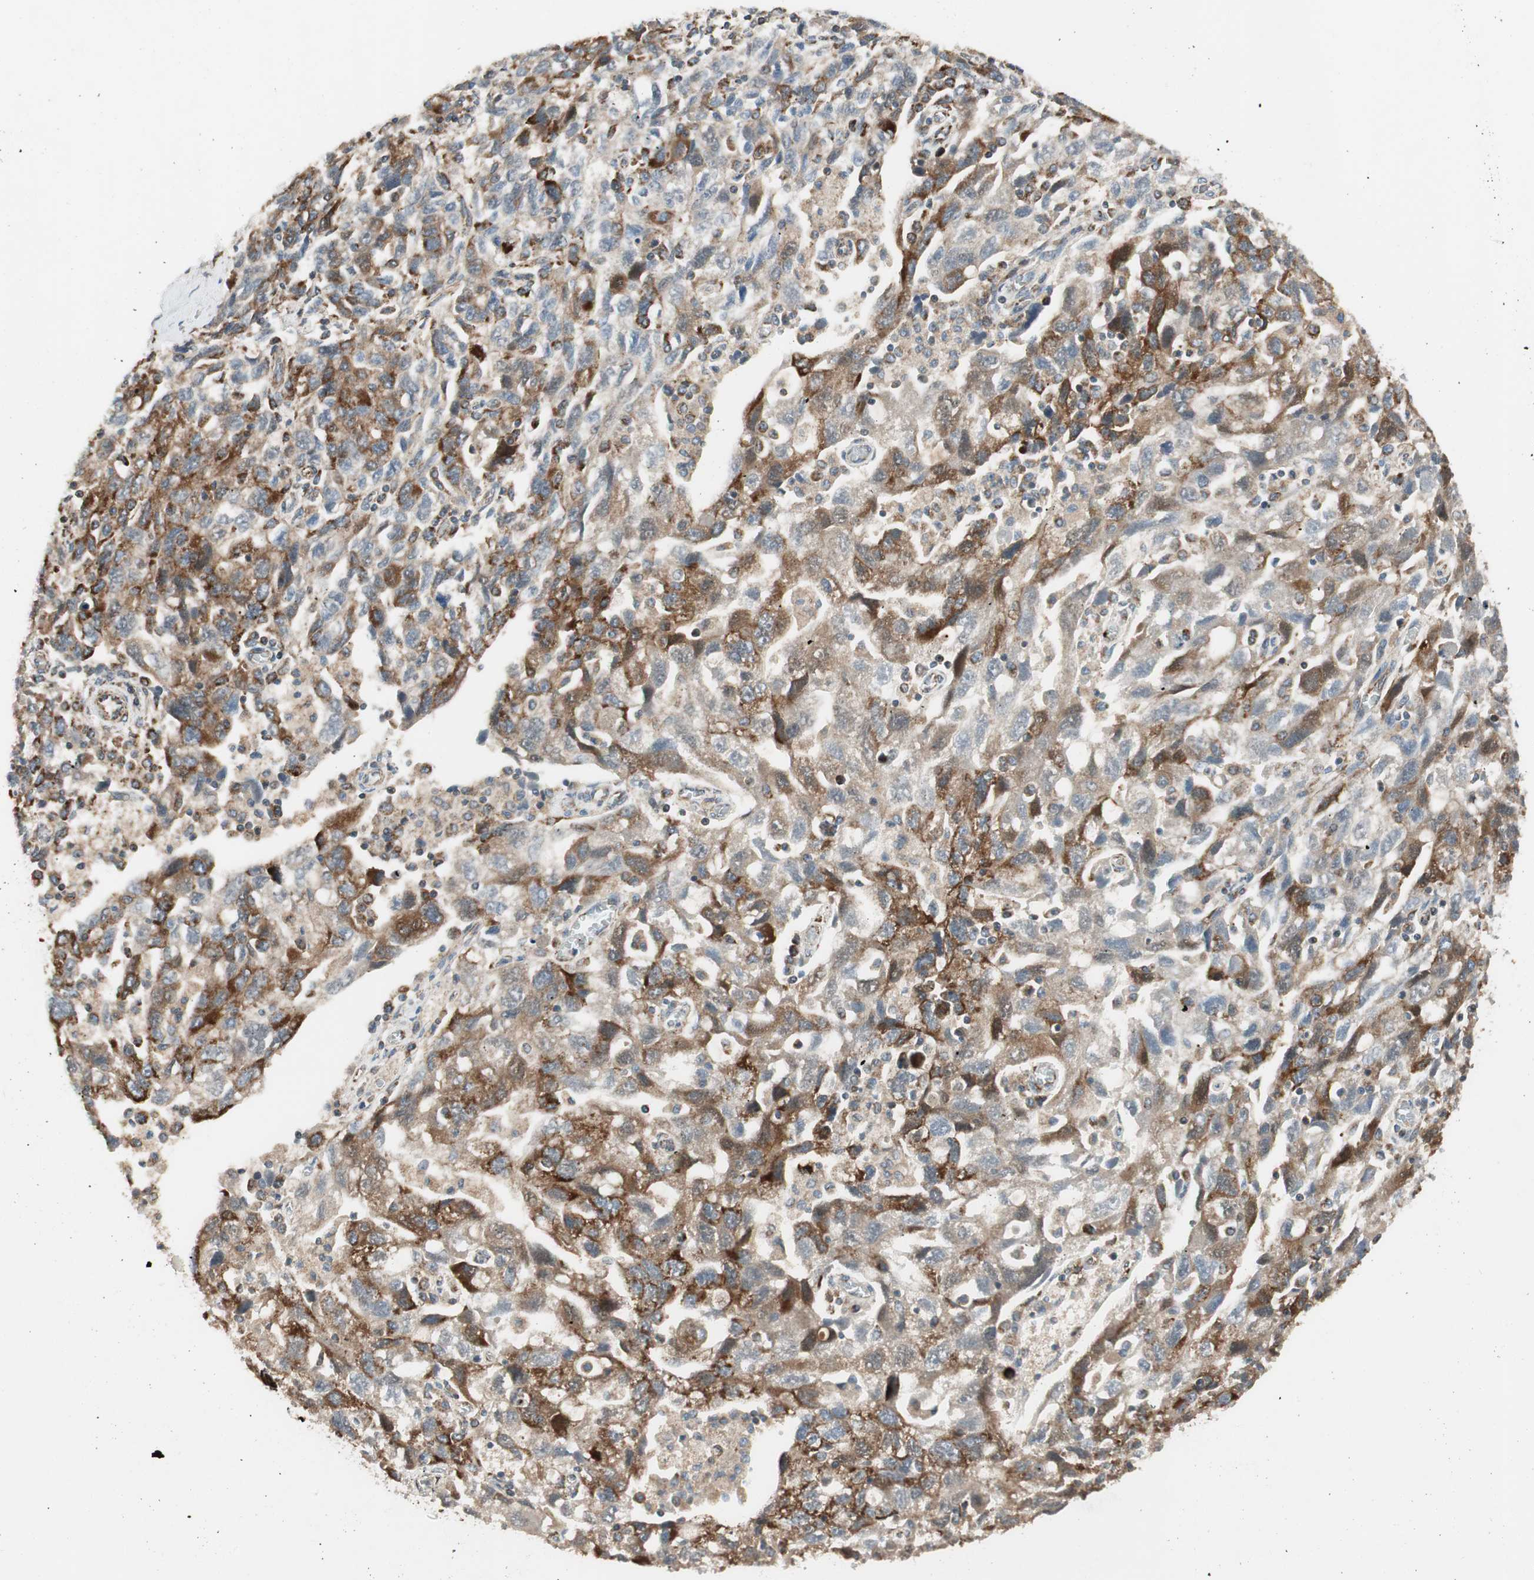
{"staining": {"intensity": "moderate", "quantity": ">75%", "location": "cytoplasmic/membranous"}, "tissue": "ovarian cancer", "cell_type": "Tumor cells", "image_type": "cancer", "snomed": [{"axis": "morphology", "description": "Carcinoma, NOS"}, {"axis": "morphology", "description": "Cystadenocarcinoma, serous, NOS"}, {"axis": "topography", "description": "Ovary"}], "caption": "Moderate cytoplasmic/membranous protein positivity is identified in about >75% of tumor cells in ovarian cancer (carcinoma).", "gene": "AKAP1", "patient": {"sex": "female", "age": 69}}